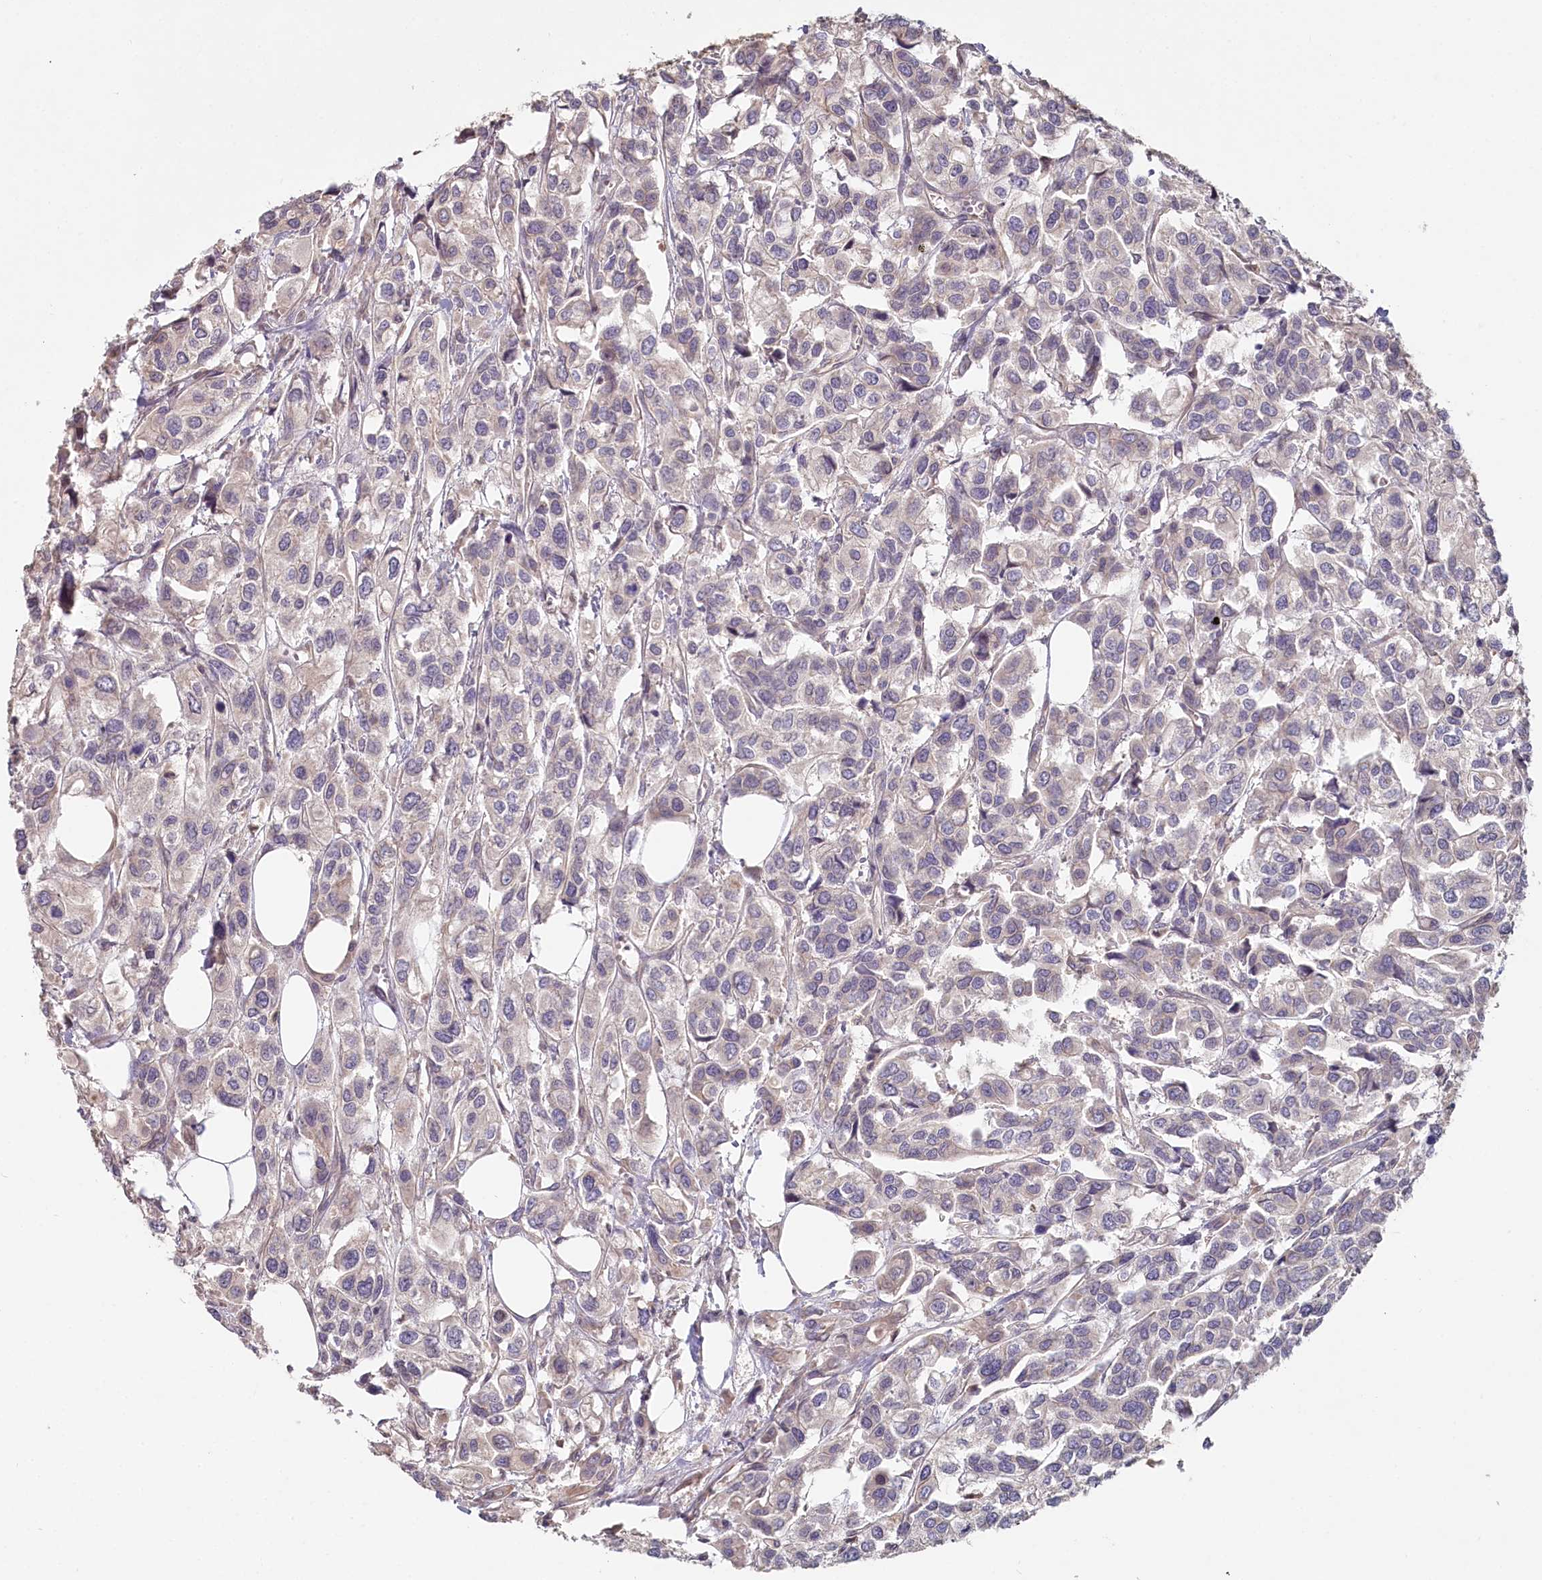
{"staining": {"intensity": "weak", "quantity": "25%-75%", "location": "cytoplasmic/membranous"}, "tissue": "urothelial cancer", "cell_type": "Tumor cells", "image_type": "cancer", "snomed": [{"axis": "morphology", "description": "Urothelial carcinoma, High grade"}, {"axis": "topography", "description": "Urinary bladder"}], "caption": "Urothelial cancer stained for a protein (brown) exhibits weak cytoplasmic/membranous positive expression in about 25%-75% of tumor cells.", "gene": "TCHP", "patient": {"sex": "male", "age": 67}}